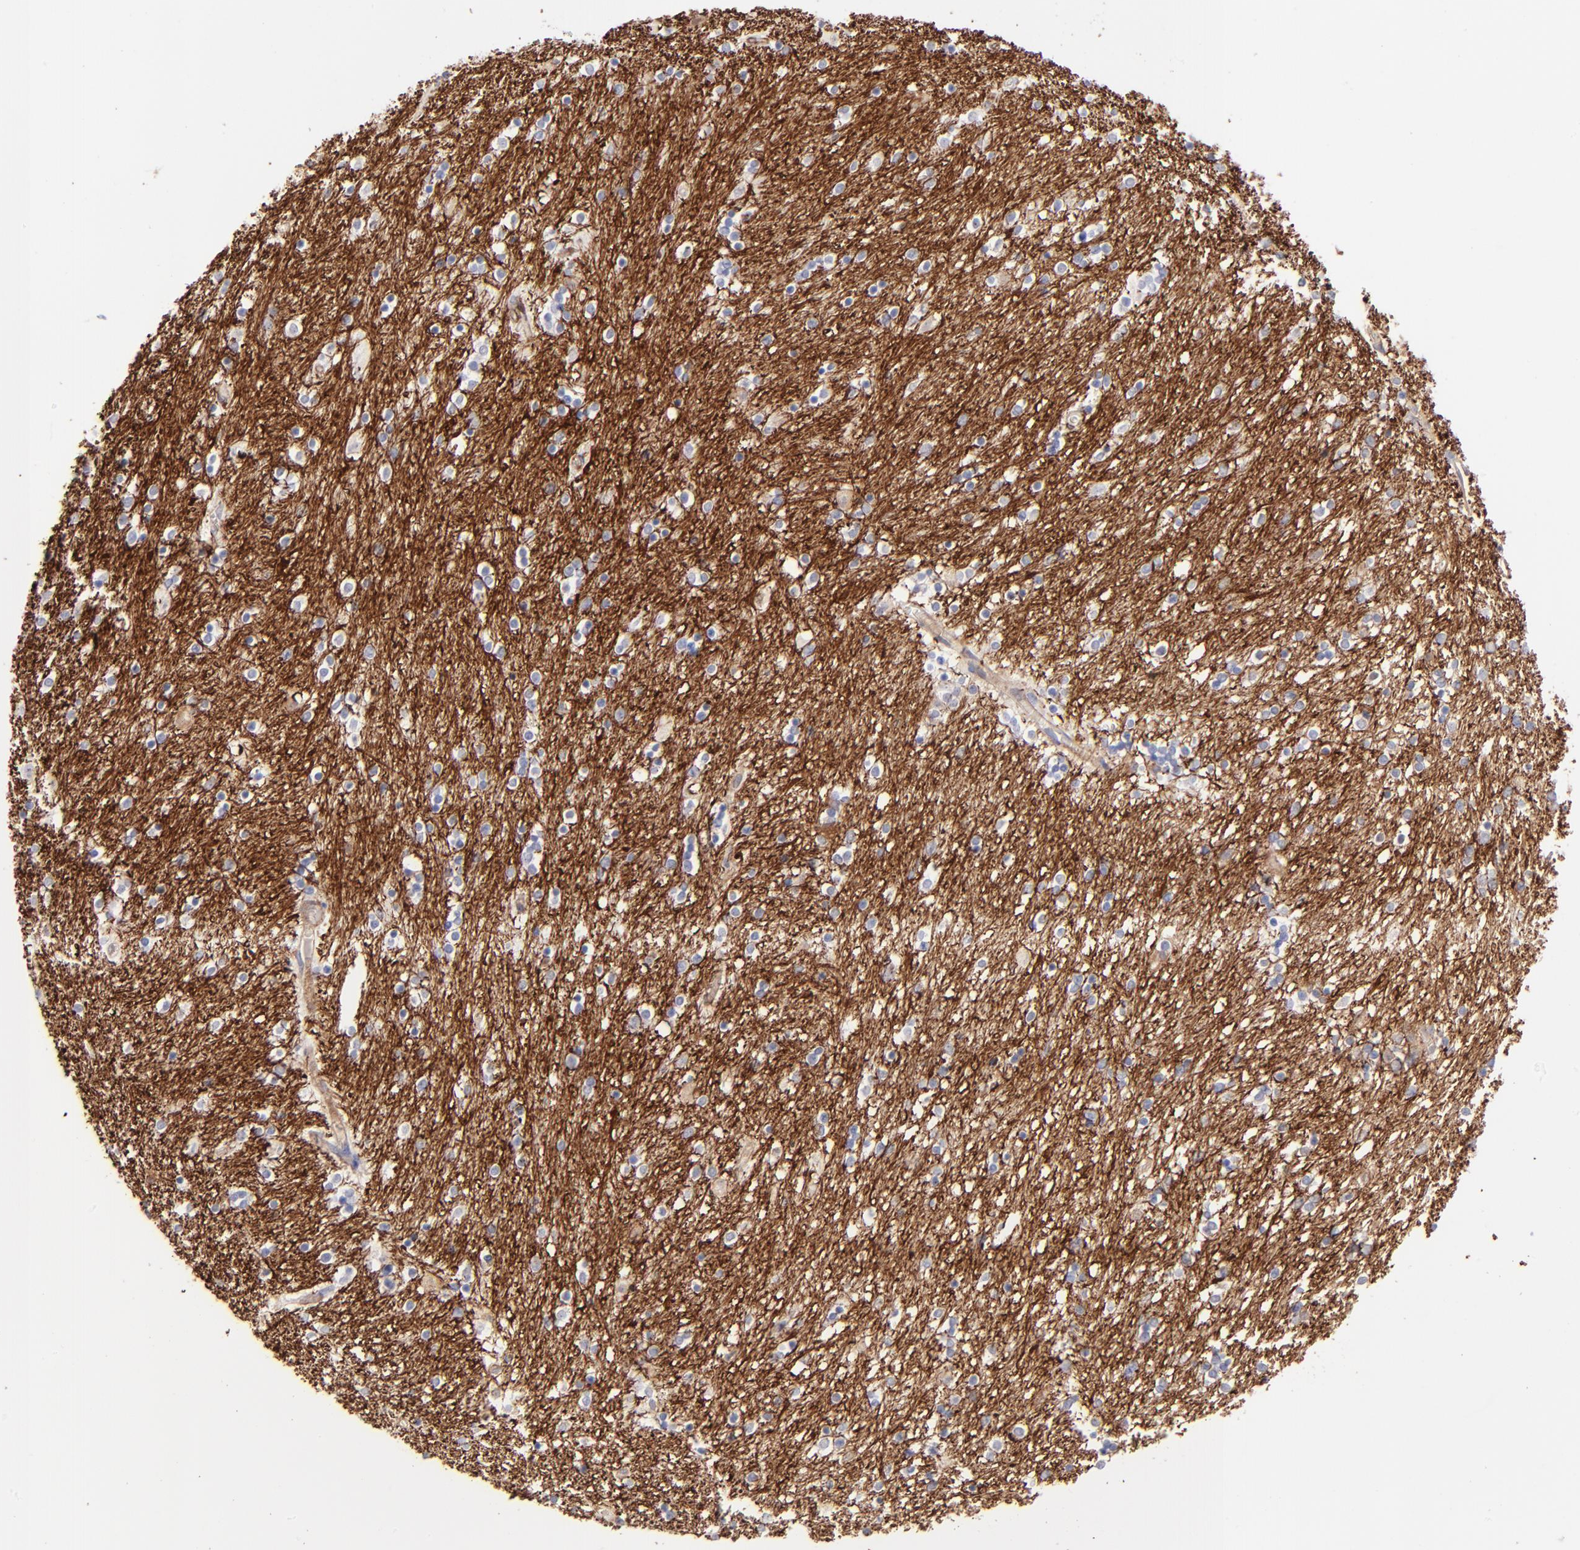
{"staining": {"intensity": "moderate", "quantity": "<25%", "location": "none"}, "tissue": "caudate", "cell_type": "Glial cells", "image_type": "normal", "snomed": [{"axis": "morphology", "description": "Normal tissue, NOS"}, {"axis": "topography", "description": "Lateral ventricle wall"}], "caption": "An immunohistochemistry (IHC) image of benign tissue is shown. Protein staining in brown labels moderate None positivity in caudate within glial cells.", "gene": "AHNAK2", "patient": {"sex": "female", "age": 54}}